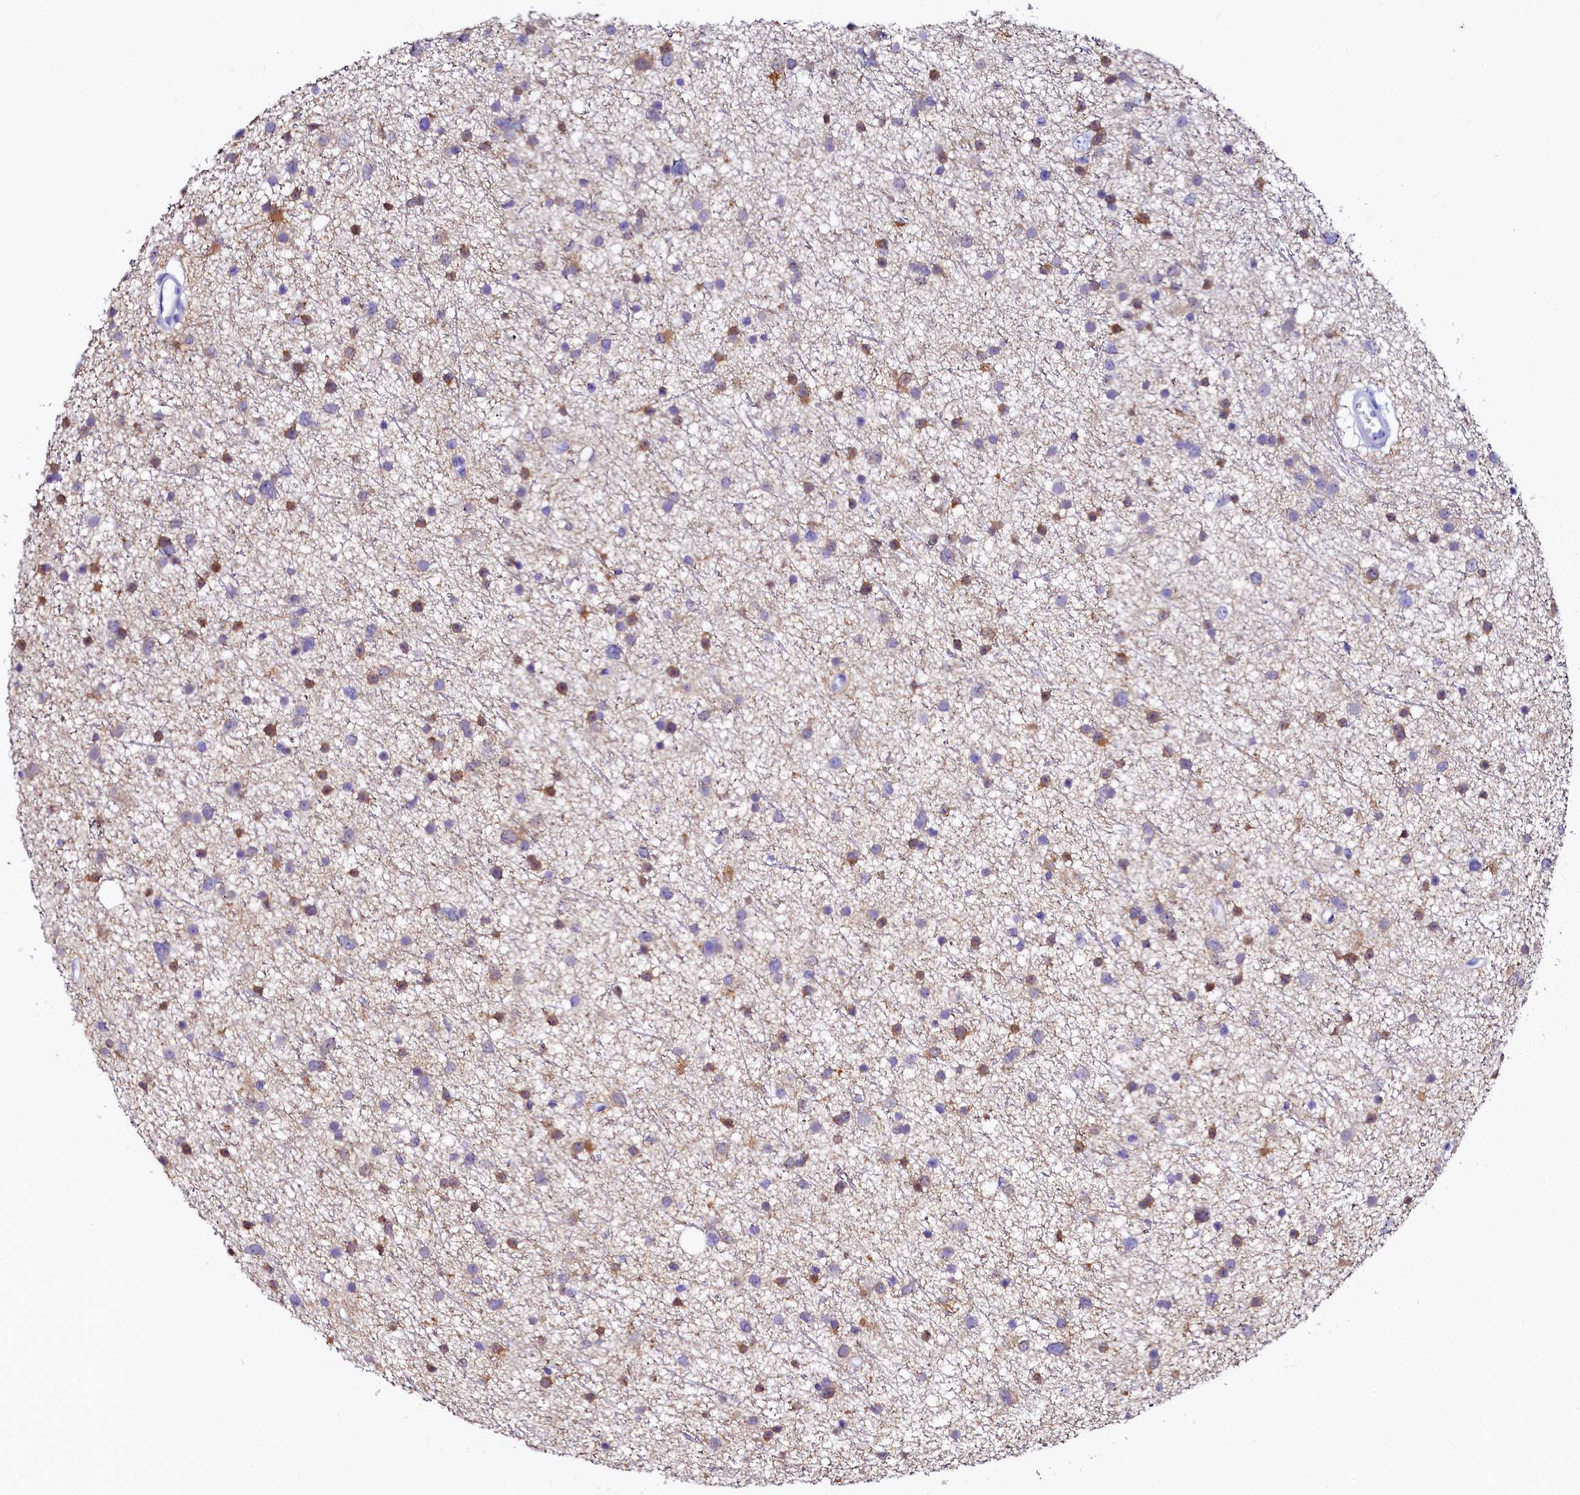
{"staining": {"intensity": "moderate", "quantity": "<25%", "location": "cytoplasmic/membranous"}, "tissue": "glioma", "cell_type": "Tumor cells", "image_type": "cancer", "snomed": [{"axis": "morphology", "description": "Glioma, malignant, Low grade"}, {"axis": "topography", "description": "Cerebral cortex"}], "caption": "An image of malignant glioma (low-grade) stained for a protein reveals moderate cytoplasmic/membranous brown staining in tumor cells.", "gene": "SORD", "patient": {"sex": "female", "age": 39}}